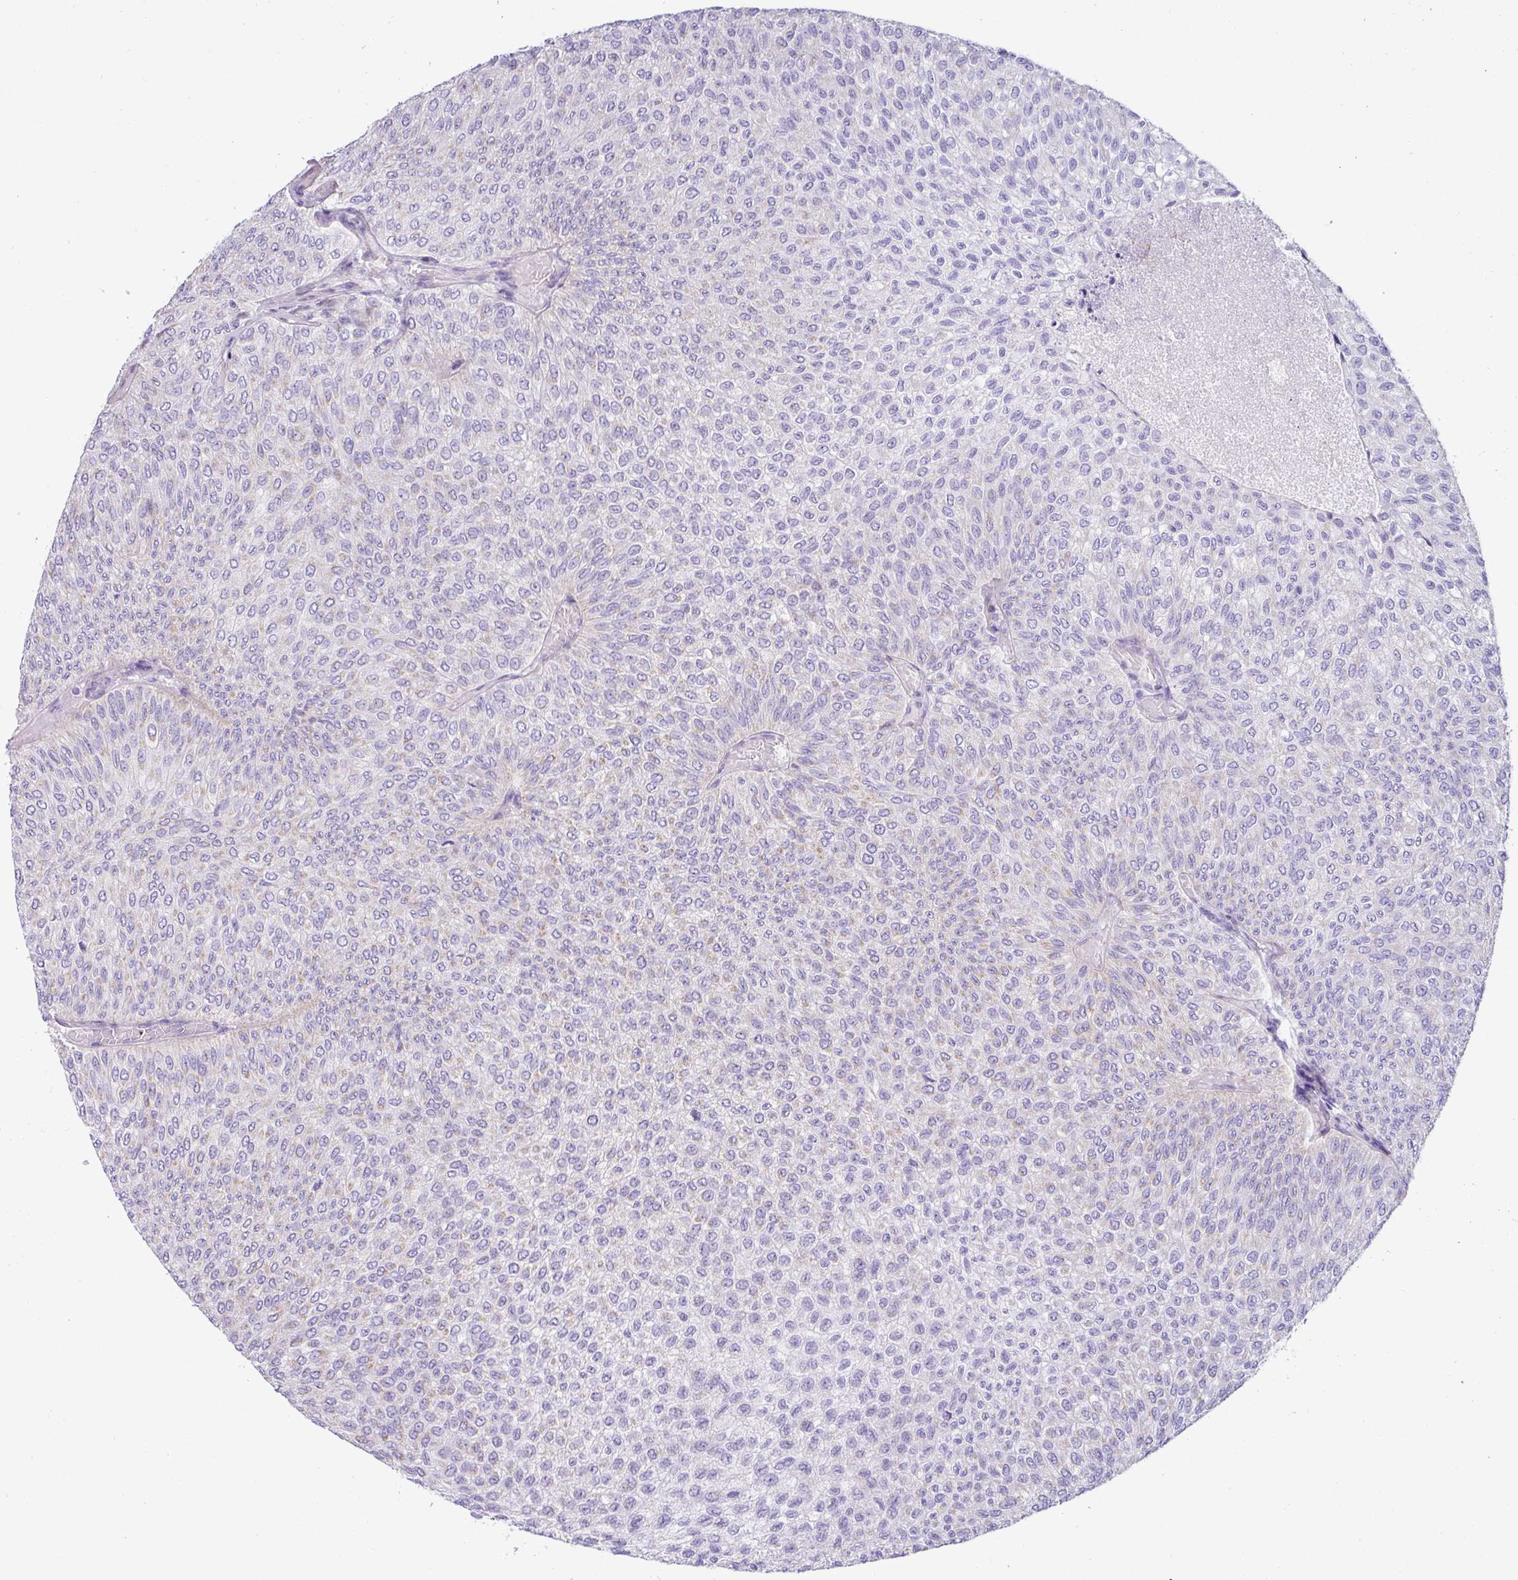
{"staining": {"intensity": "weak", "quantity": "25%-75%", "location": "cytoplasmic/membranous"}, "tissue": "urothelial cancer", "cell_type": "Tumor cells", "image_type": "cancer", "snomed": [{"axis": "morphology", "description": "Urothelial carcinoma, Low grade"}, {"axis": "topography", "description": "Urinary bladder"}], "caption": "The micrograph displays a brown stain indicating the presence of a protein in the cytoplasmic/membranous of tumor cells in urothelial cancer. The protein is stained brown, and the nuclei are stained in blue (DAB (3,3'-diaminobenzidine) IHC with brightfield microscopy, high magnification).", "gene": "SH2D3C", "patient": {"sex": "male", "age": 78}}